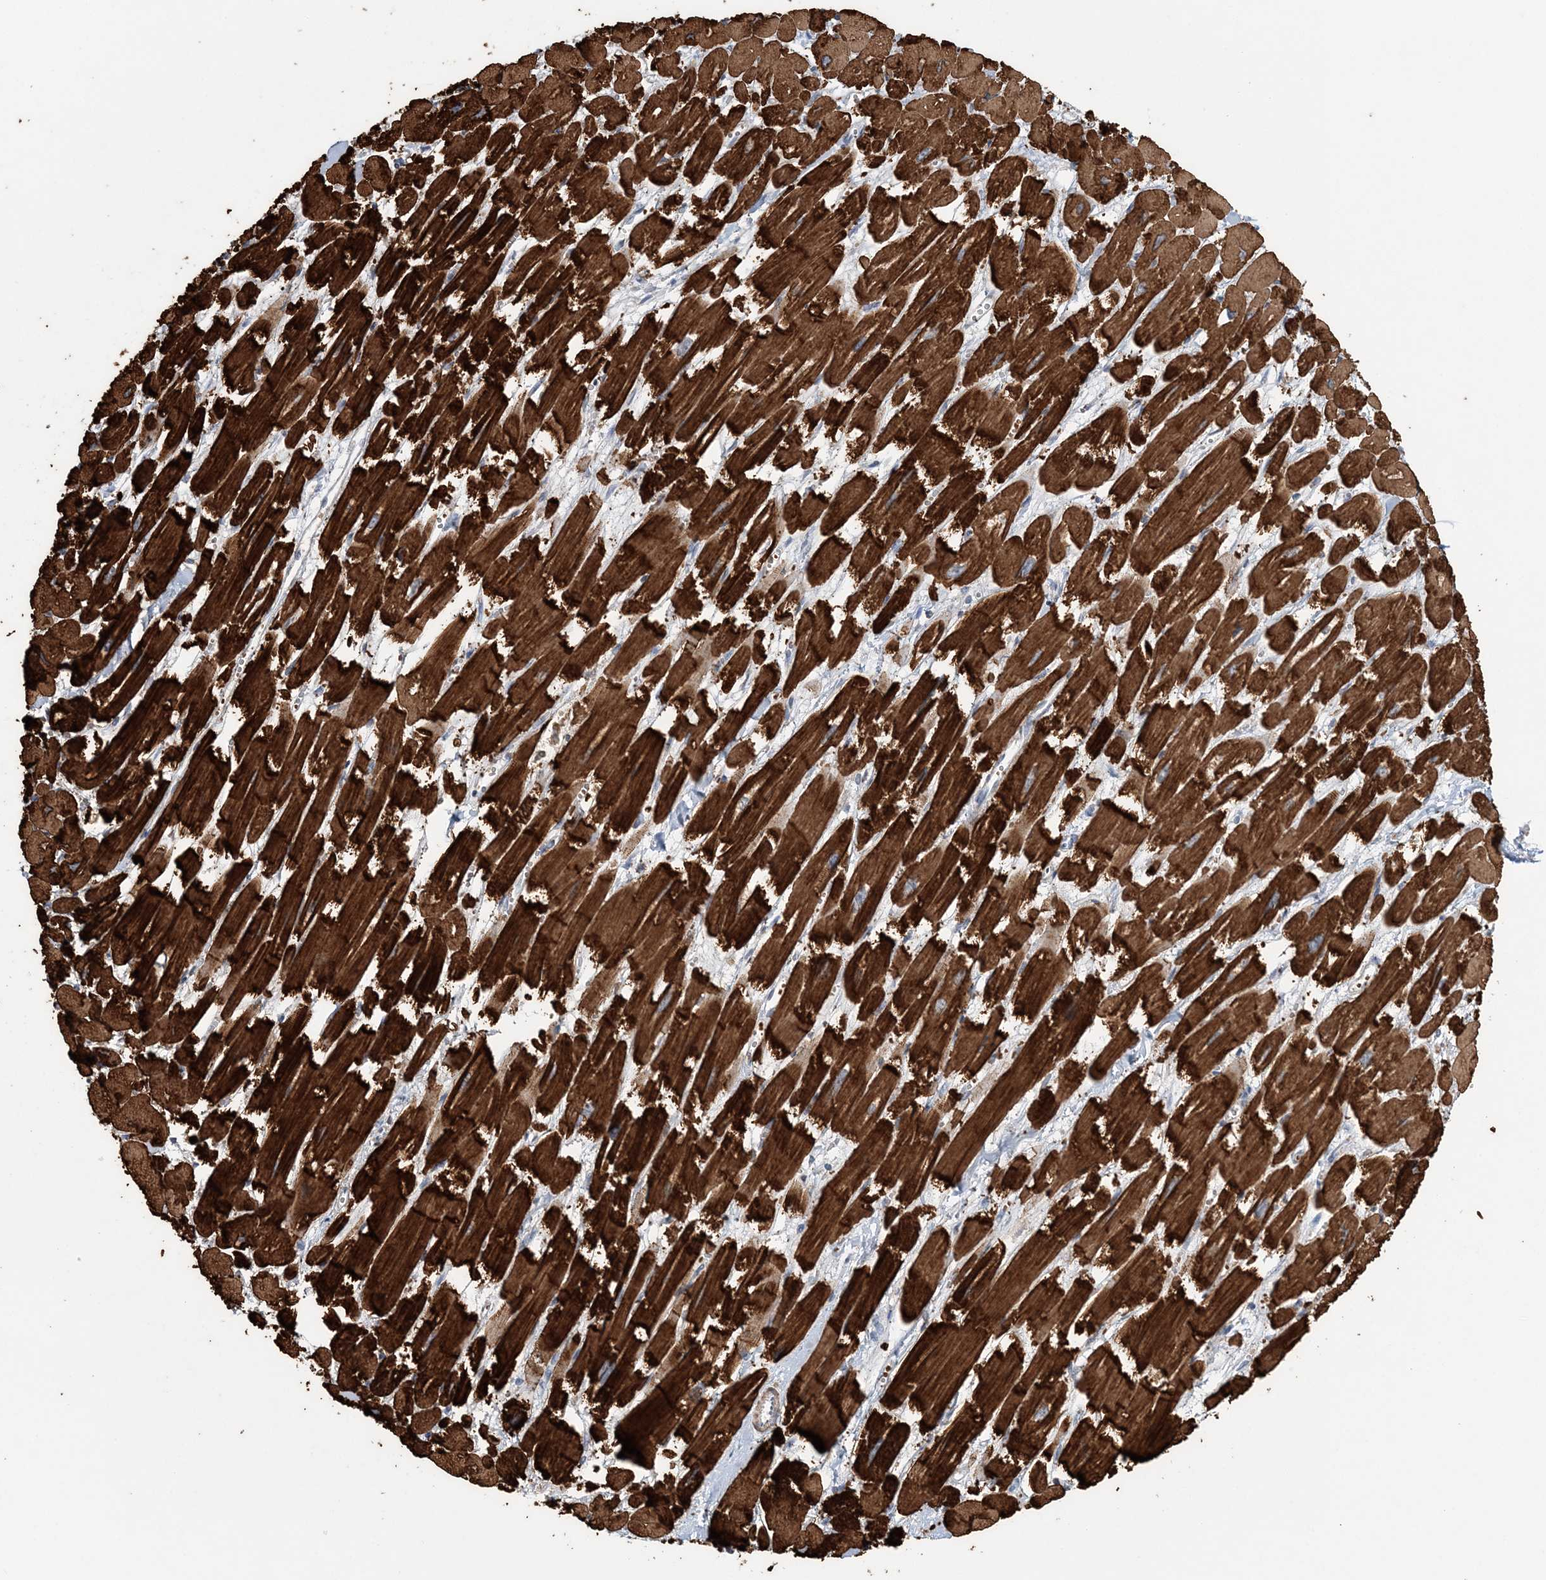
{"staining": {"intensity": "strong", "quantity": ">75%", "location": "cytoplasmic/membranous"}, "tissue": "heart muscle", "cell_type": "Cardiomyocytes", "image_type": "normal", "snomed": [{"axis": "morphology", "description": "Normal tissue, NOS"}, {"axis": "topography", "description": "Heart"}], "caption": "DAB (3,3'-diaminobenzidine) immunohistochemical staining of unremarkable heart muscle reveals strong cytoplasmic/membranous protein expression in approximately >75% of cardiomyocytes.", "gene": "TTI1", "patient": {"sex": "male", "age": 54}}